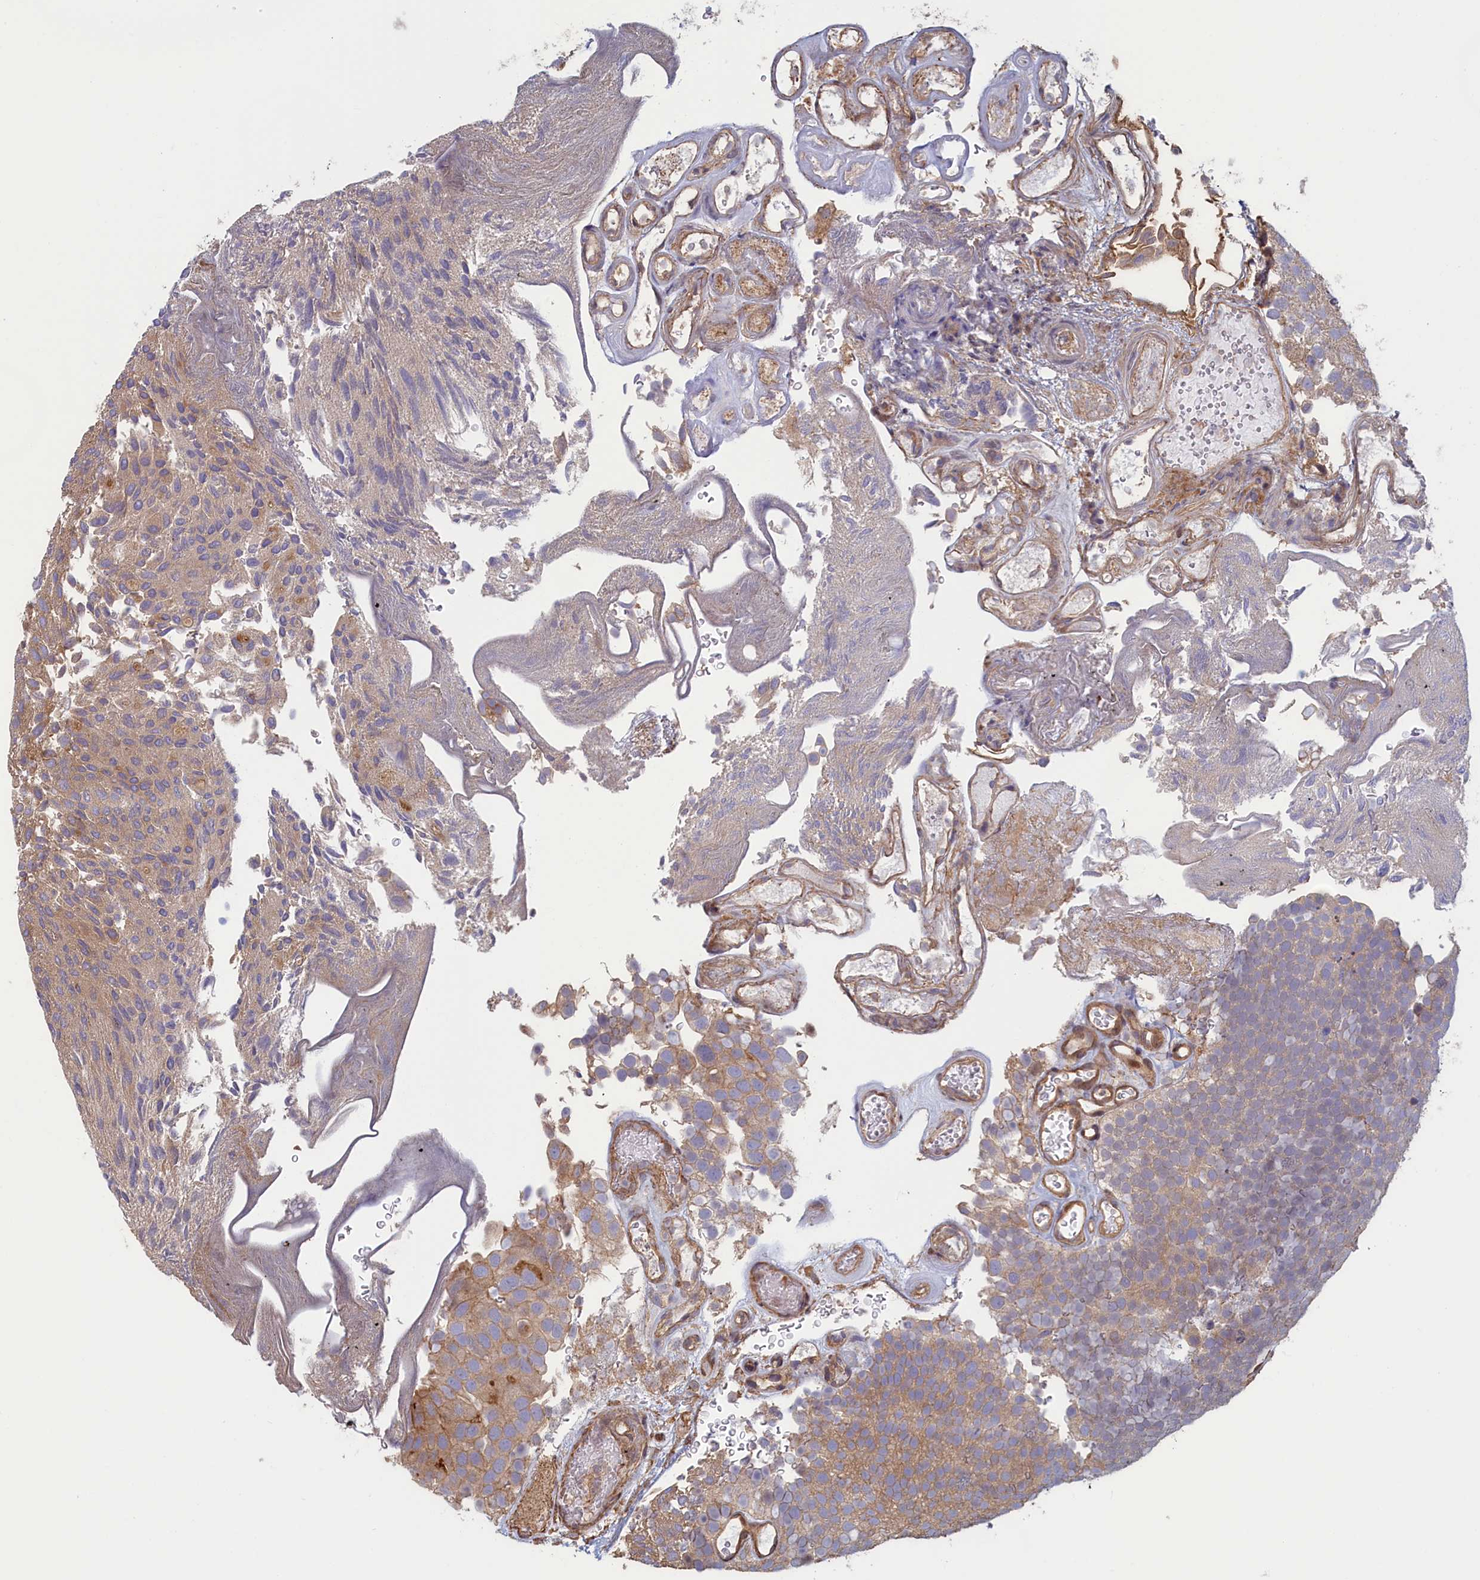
{"staining": {"intensity": "moderate", "quantity": "25%-75%", "location": "cytoplasmic/membranous"}, "tissue": "urothelial cancer", "cell_type": "Tumor cells", "image_type": "cancer", "snomed": [{"axis": "morphology", "description": "Urothelial carcinoma, Low grade"}, {"axis": "topography", "description": "Urinary bladder"}], "caption": "Low-grade urothelial carcinoma was stained to show a protein in brown. There is medium levels of moderate cytoplasmic/membranous expression in about 25%-75% of tumor cells.", "gene": "RILPL1", "patient": {"sex": "male", "age": 78}}